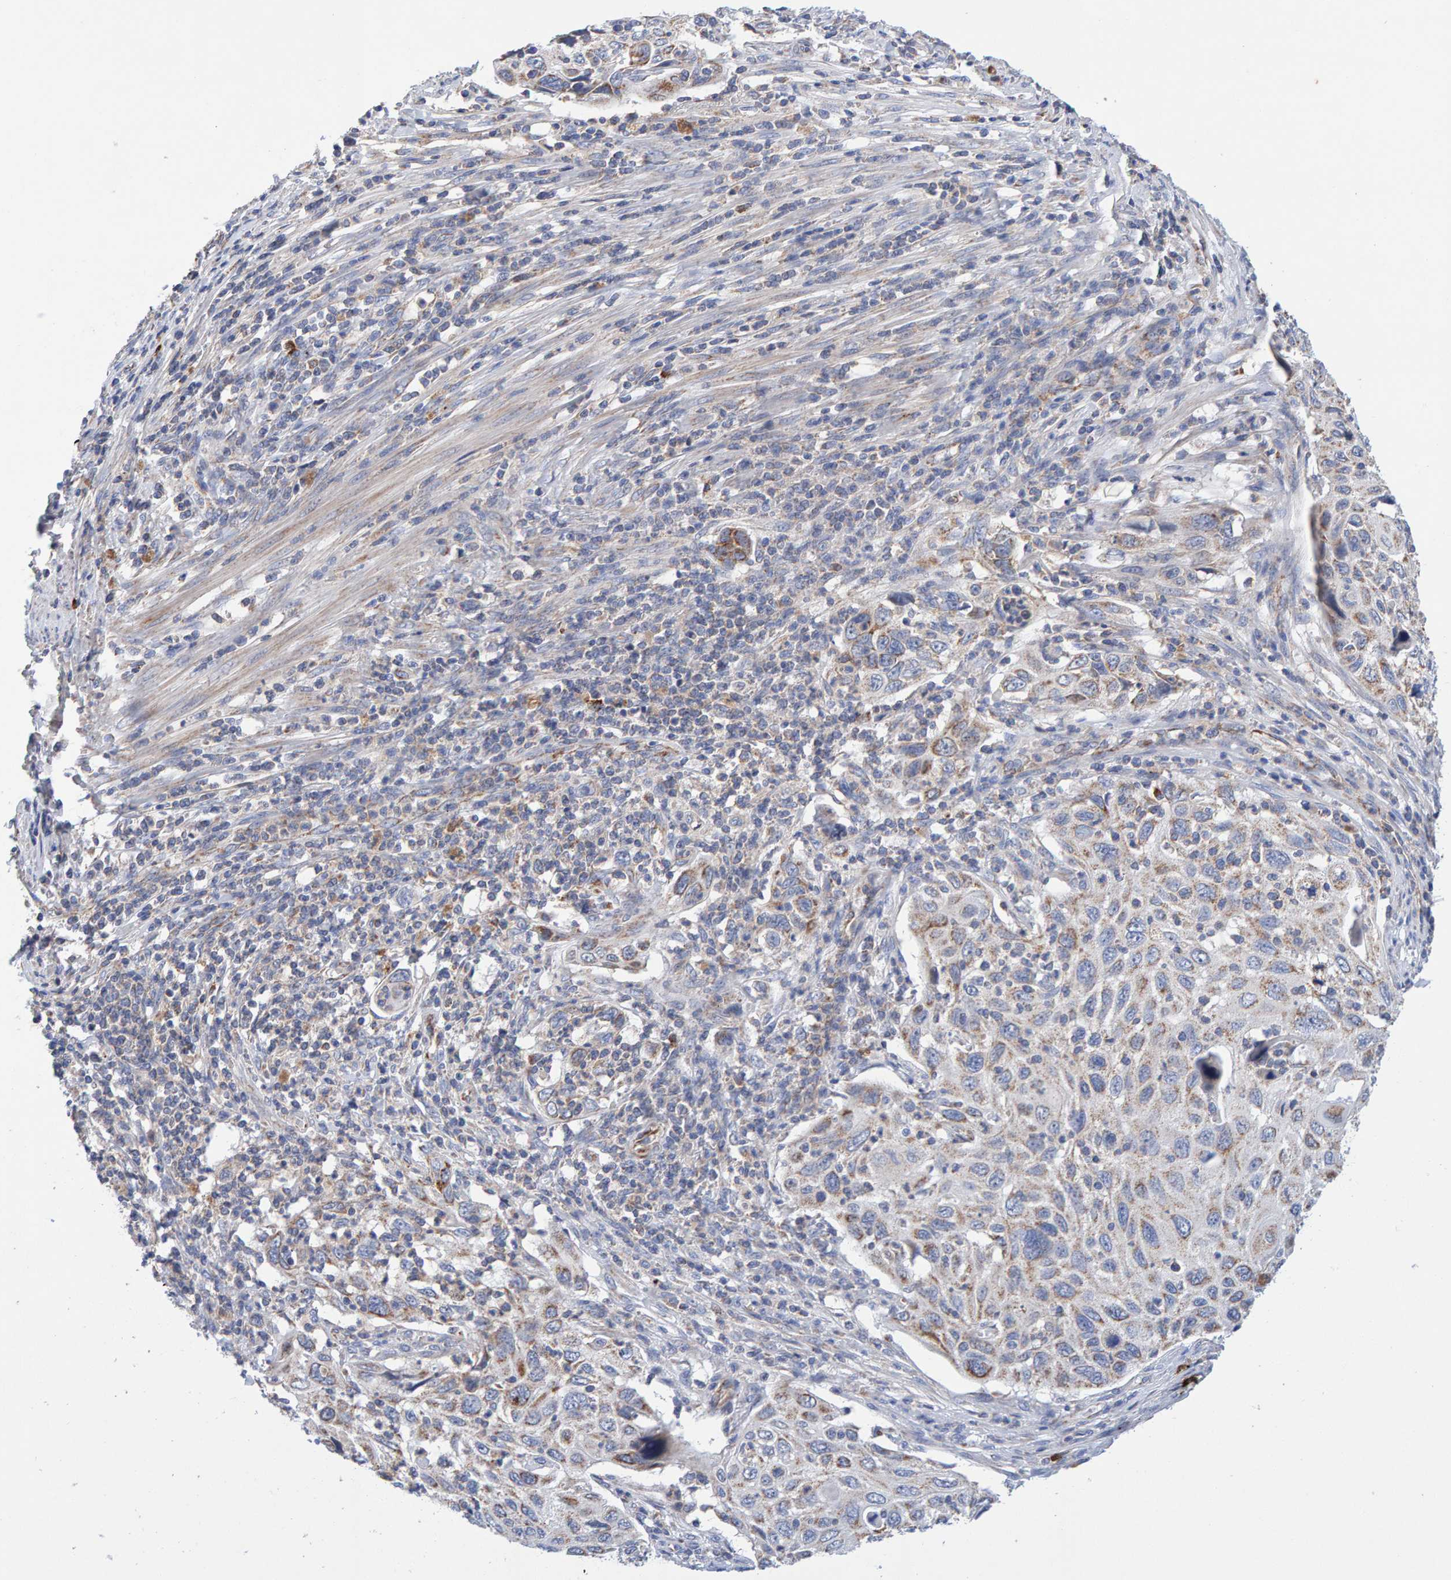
{"staining": {"intensity": "weak", "quantity": "25%-75%", "location": "cytoplasmic/membranous"}, "tissue": "cervical cancer", "cell_type": "Tumor cells", "image_type": "cancer", "snomed": [{"axis": "morphology", "description": "Squamous cell carcinoma, NOS"}, {"axis": "topography", "description": "Cervix"}], "caption": "Immunohistochemical staining of human cervical cancer exhibits low levels of weak cytoplasmic/membranous expression in approximately 25%-75% of tumor cells. The staining is performed using DAB brown chromogen to label protein expression. The nuclei are counter-stained blue using hematoxylin.", "gene": "EFR3A", "patient": {"sex": "female", "age": 70}}